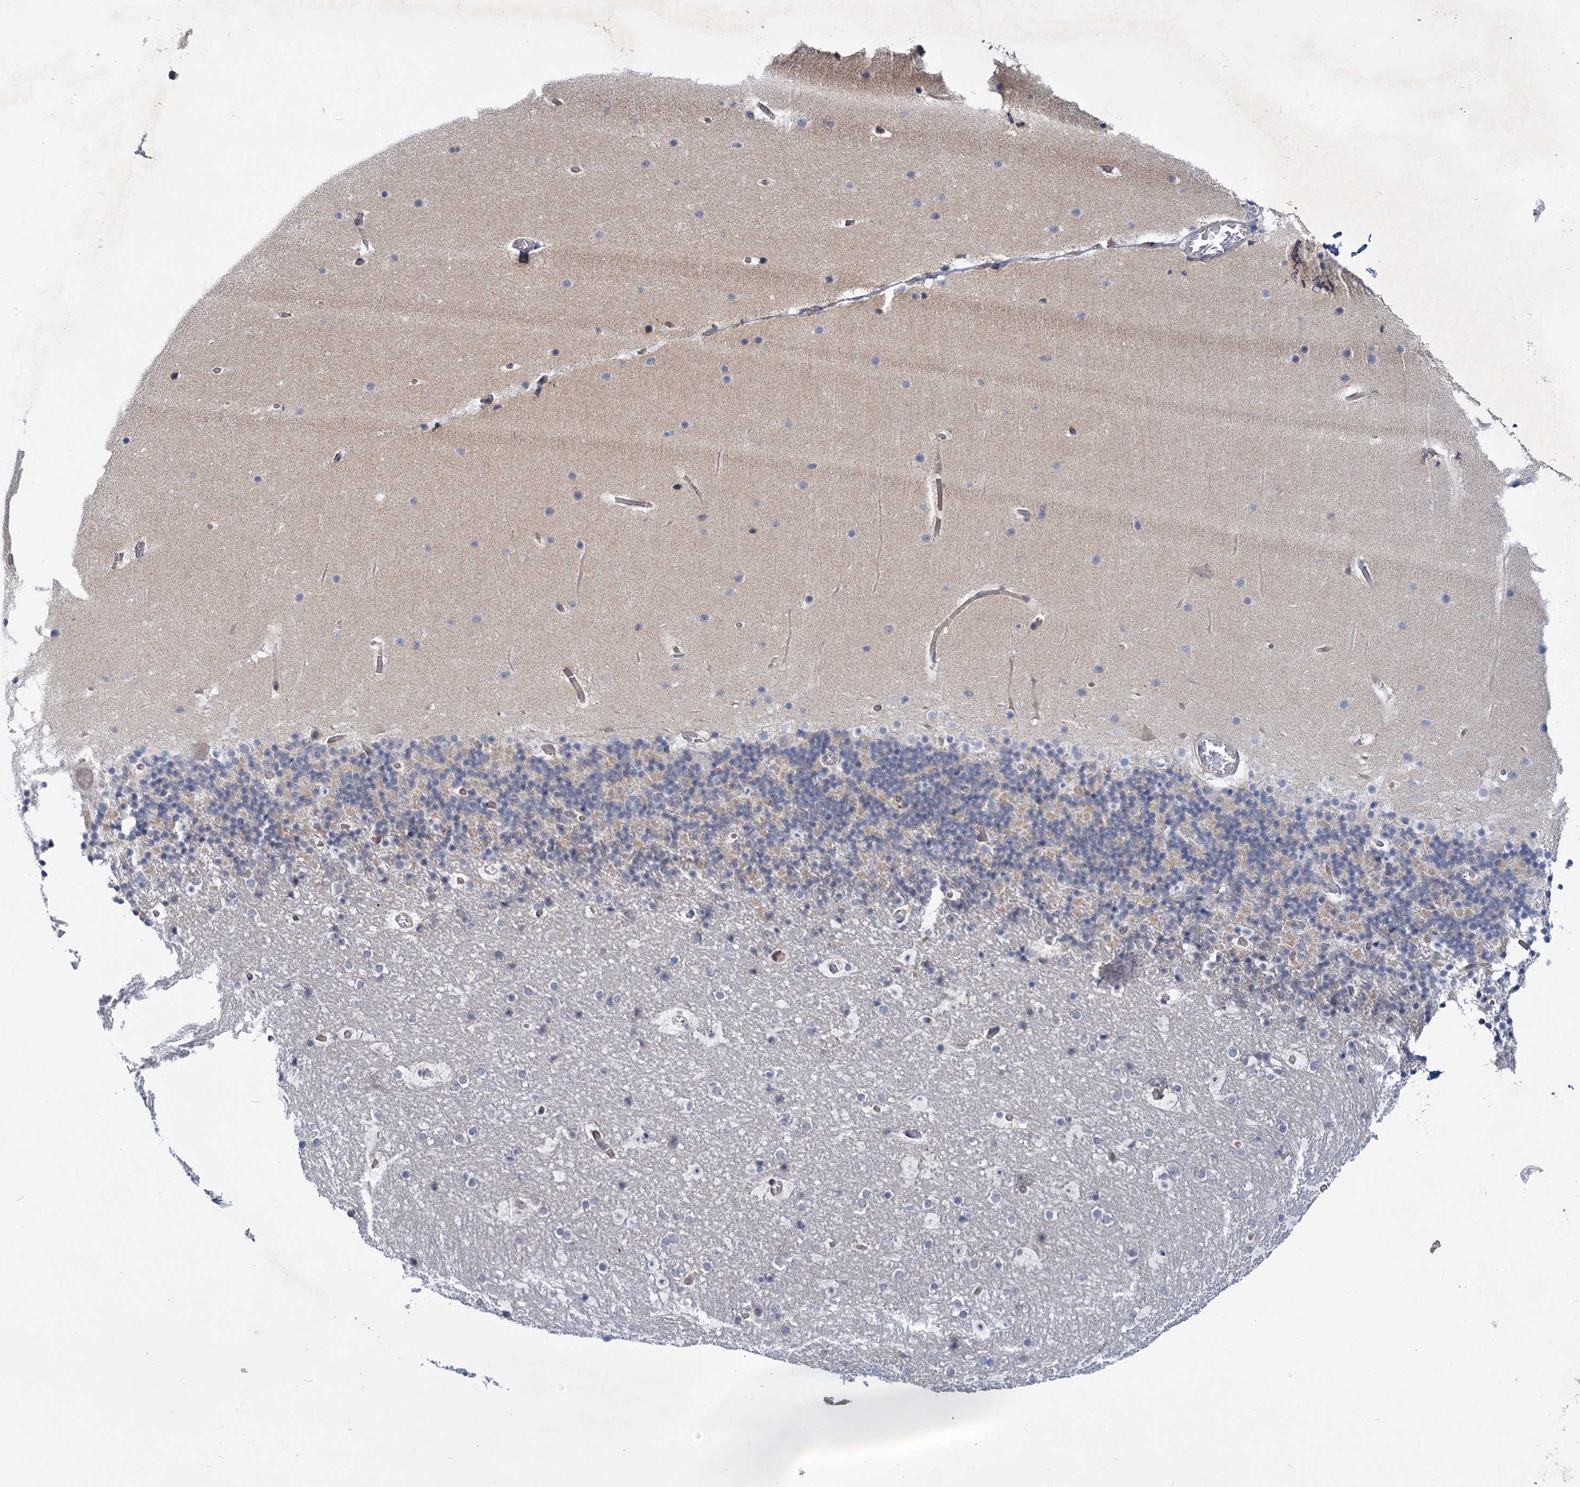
{"staining": {"intensity": "weak", "quantity": "25%-75%", "location": "cytoplasmic/membranous"}, "tissue": "cerebellum", "cell_type": "Cells in granular layer", "image_type": "normal", "snomed": [{"axis": "morphology", "description": "Normal tissue, NOS"}, {"axis": "topography", "description": "Cerebellum"}], "caption": "Cells in granular layer demonstrate weak cytoplasmic/membranous staining in approximately 25%-75% of cells in unremarkable cerebellum. The staining was performed using DAB (3,3'-diaminobenzidine), with brown indicating positive protein expression. Nuclei are stained blue with hematoxylin.", "gene": "MBLAC2", "patient": {"sex": "male", "age": 57}}